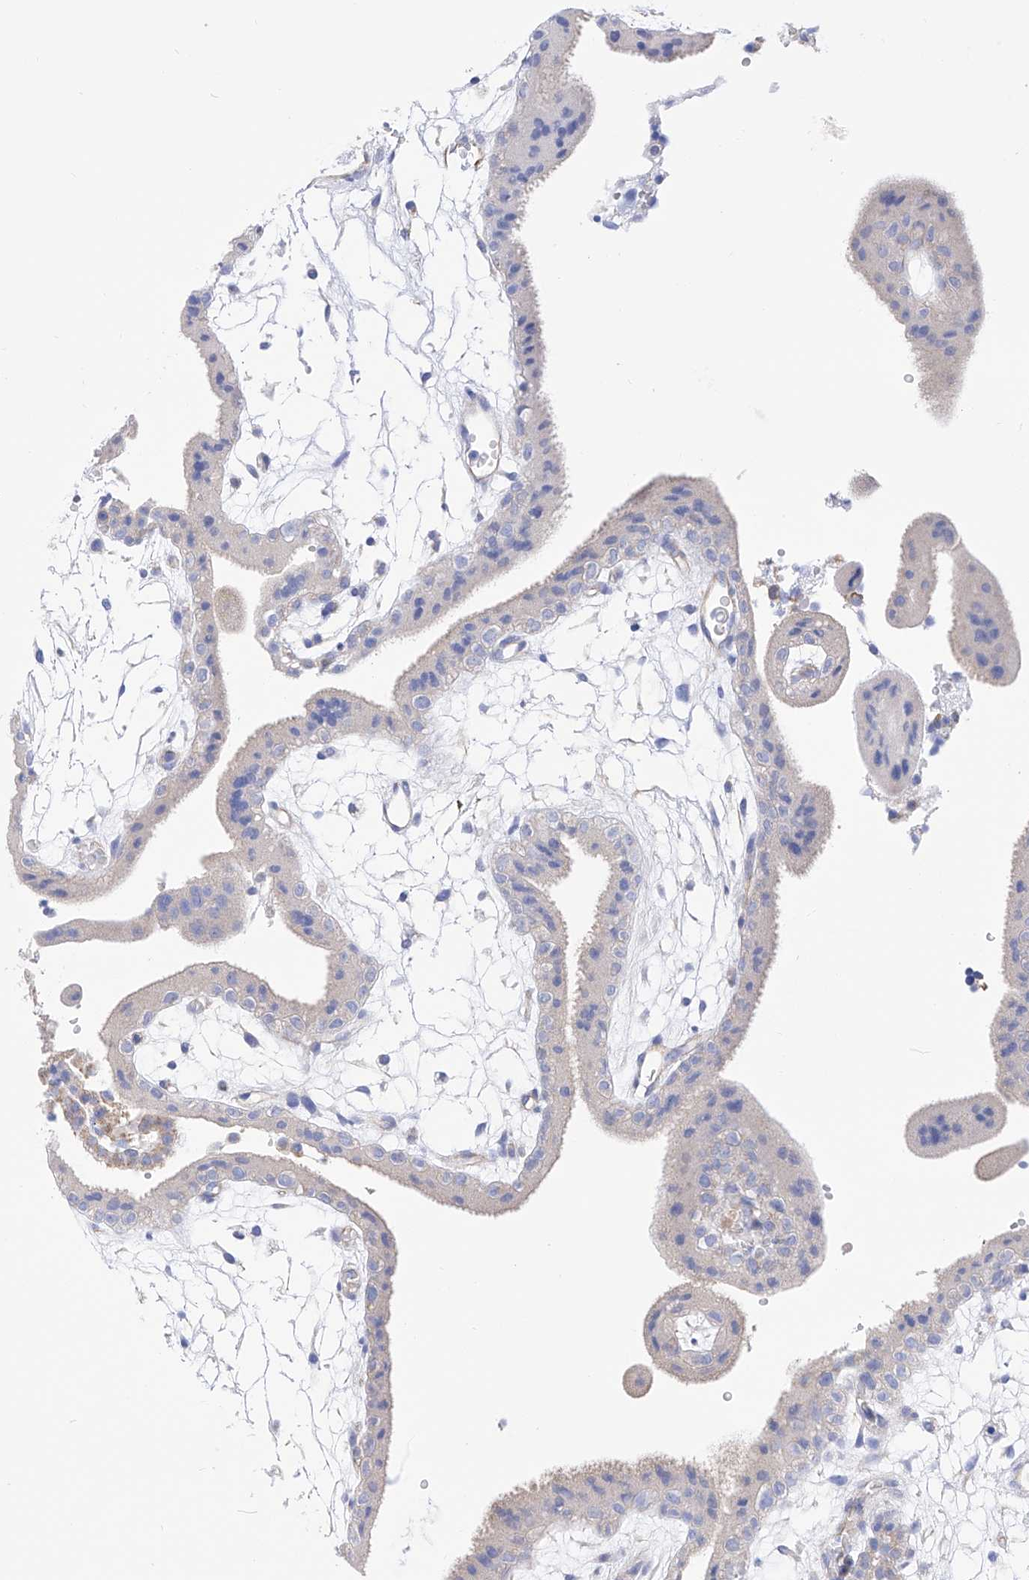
{"staining": {"intensity": "moderate", "quantity": "<25%", "location": "cytoplasmic/membranous"}, "tissue": "placenta", "cell_type": "Decidual cells", "image_type": "normal", "snomed": [{"axis": "morphology", "description": "Normal tissue, NOS"}, {"axis": "topography", "description": "Placenta"}], "caption": "Immunohistochemistry image of benign placenta: human placenta stained using IHC exhibits low levels of moderate protein expression localized specifically in the cytoplasmic/membranous of decidual cells, appearing as a cytoplasmic/membranous brown color.", "gene": "FLG", "patient": {"sex": "female", "age": 18}}